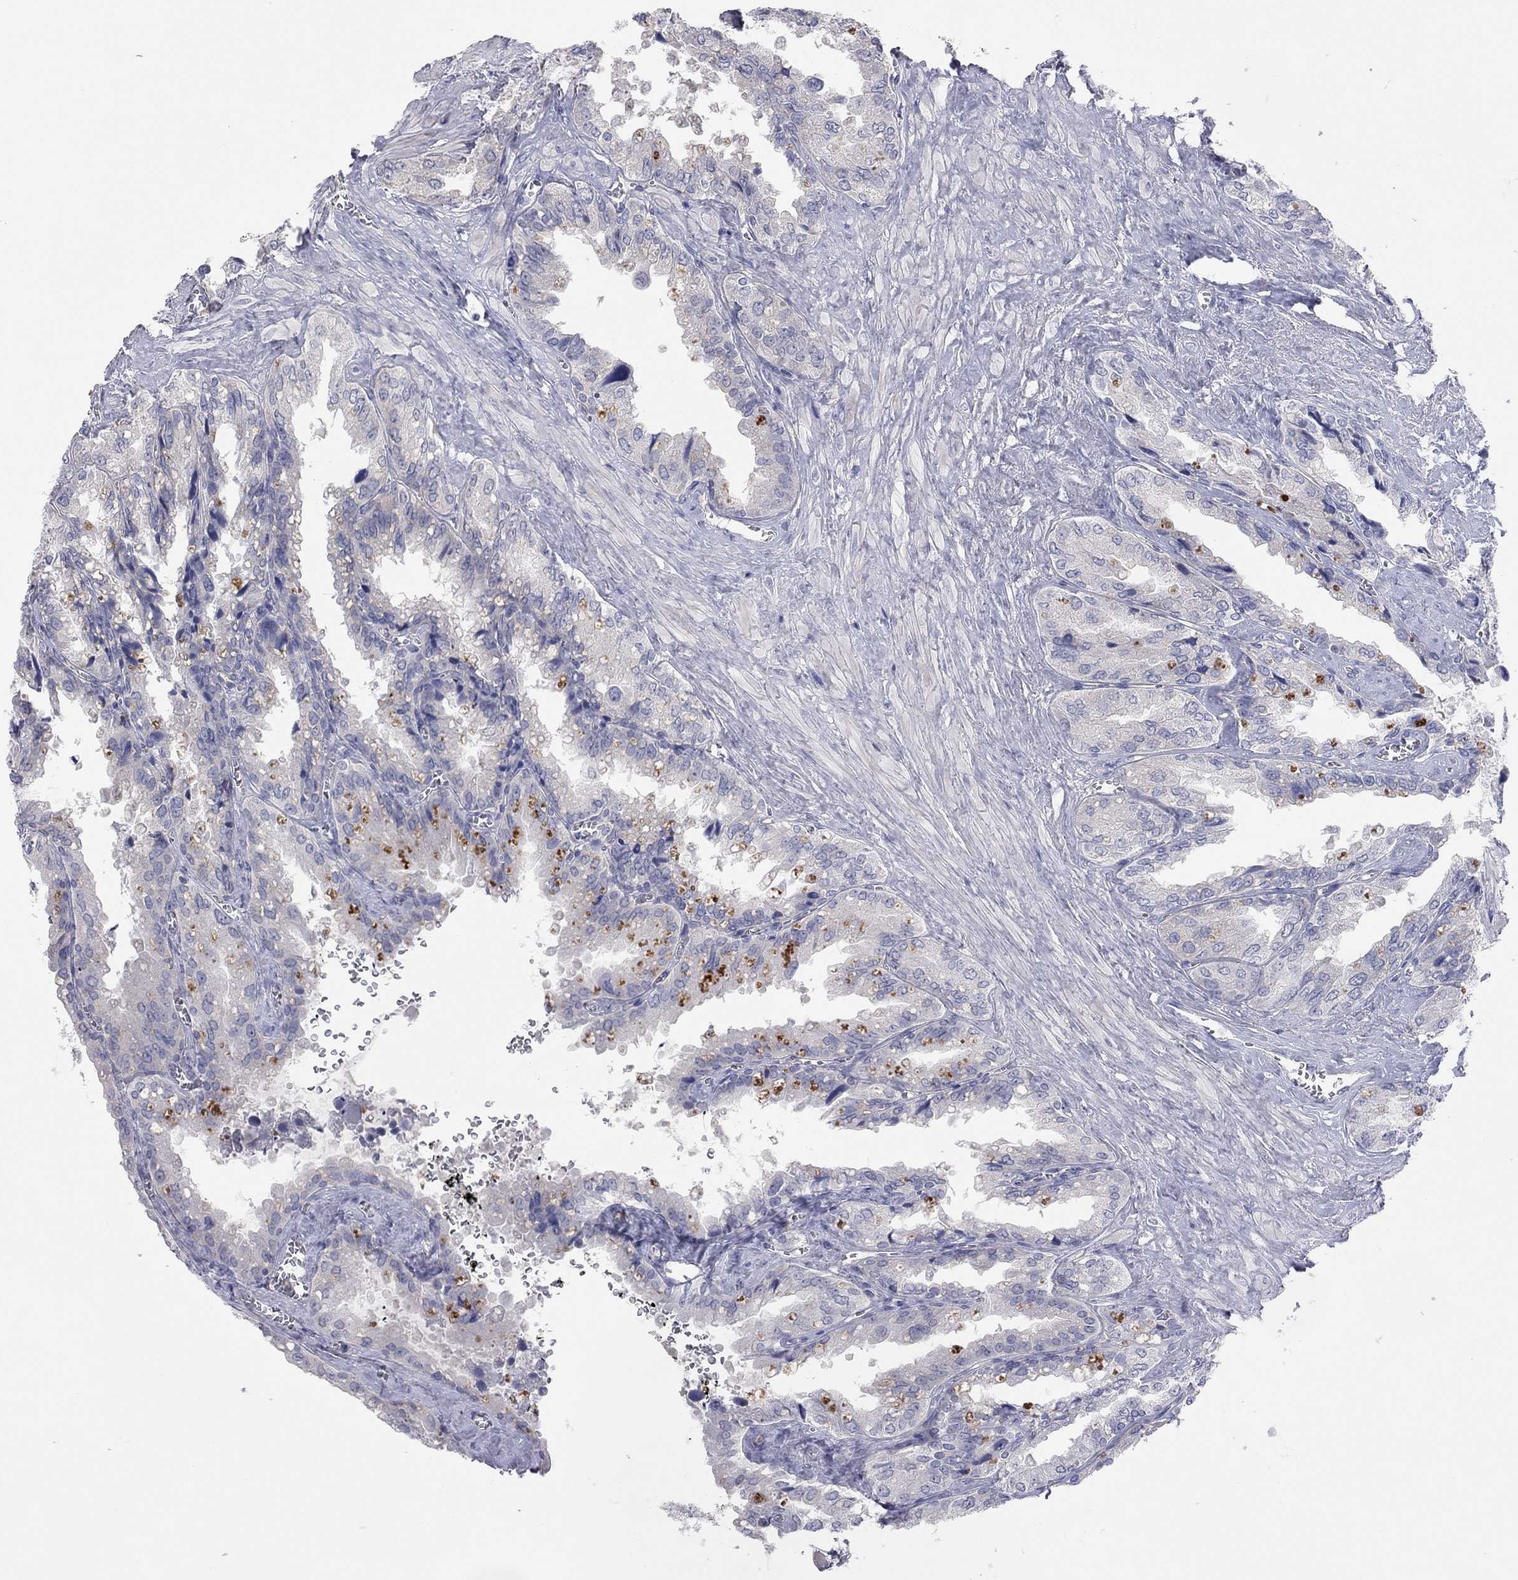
{"staining": {"intensity": "negative", "quantity": "none", "location": "none"}, "tissue": "seminal vesicle", "cell_type": "Glandular cells", "image_type": "normal", "snomed": [{"axis": "morphology", "description": "Normal tissue, NOS"}, {"axis": "topography", "description": "Seminal veicle"}], "caption": "A high-resolution photomicrograph shows immunohistochemistry (IHC) staining of normal seminal vesicle, which demonstrates no significant expression in glandular cells.", "gene": "KCNB1", "patient": {"sex": "male", "age": 67}}